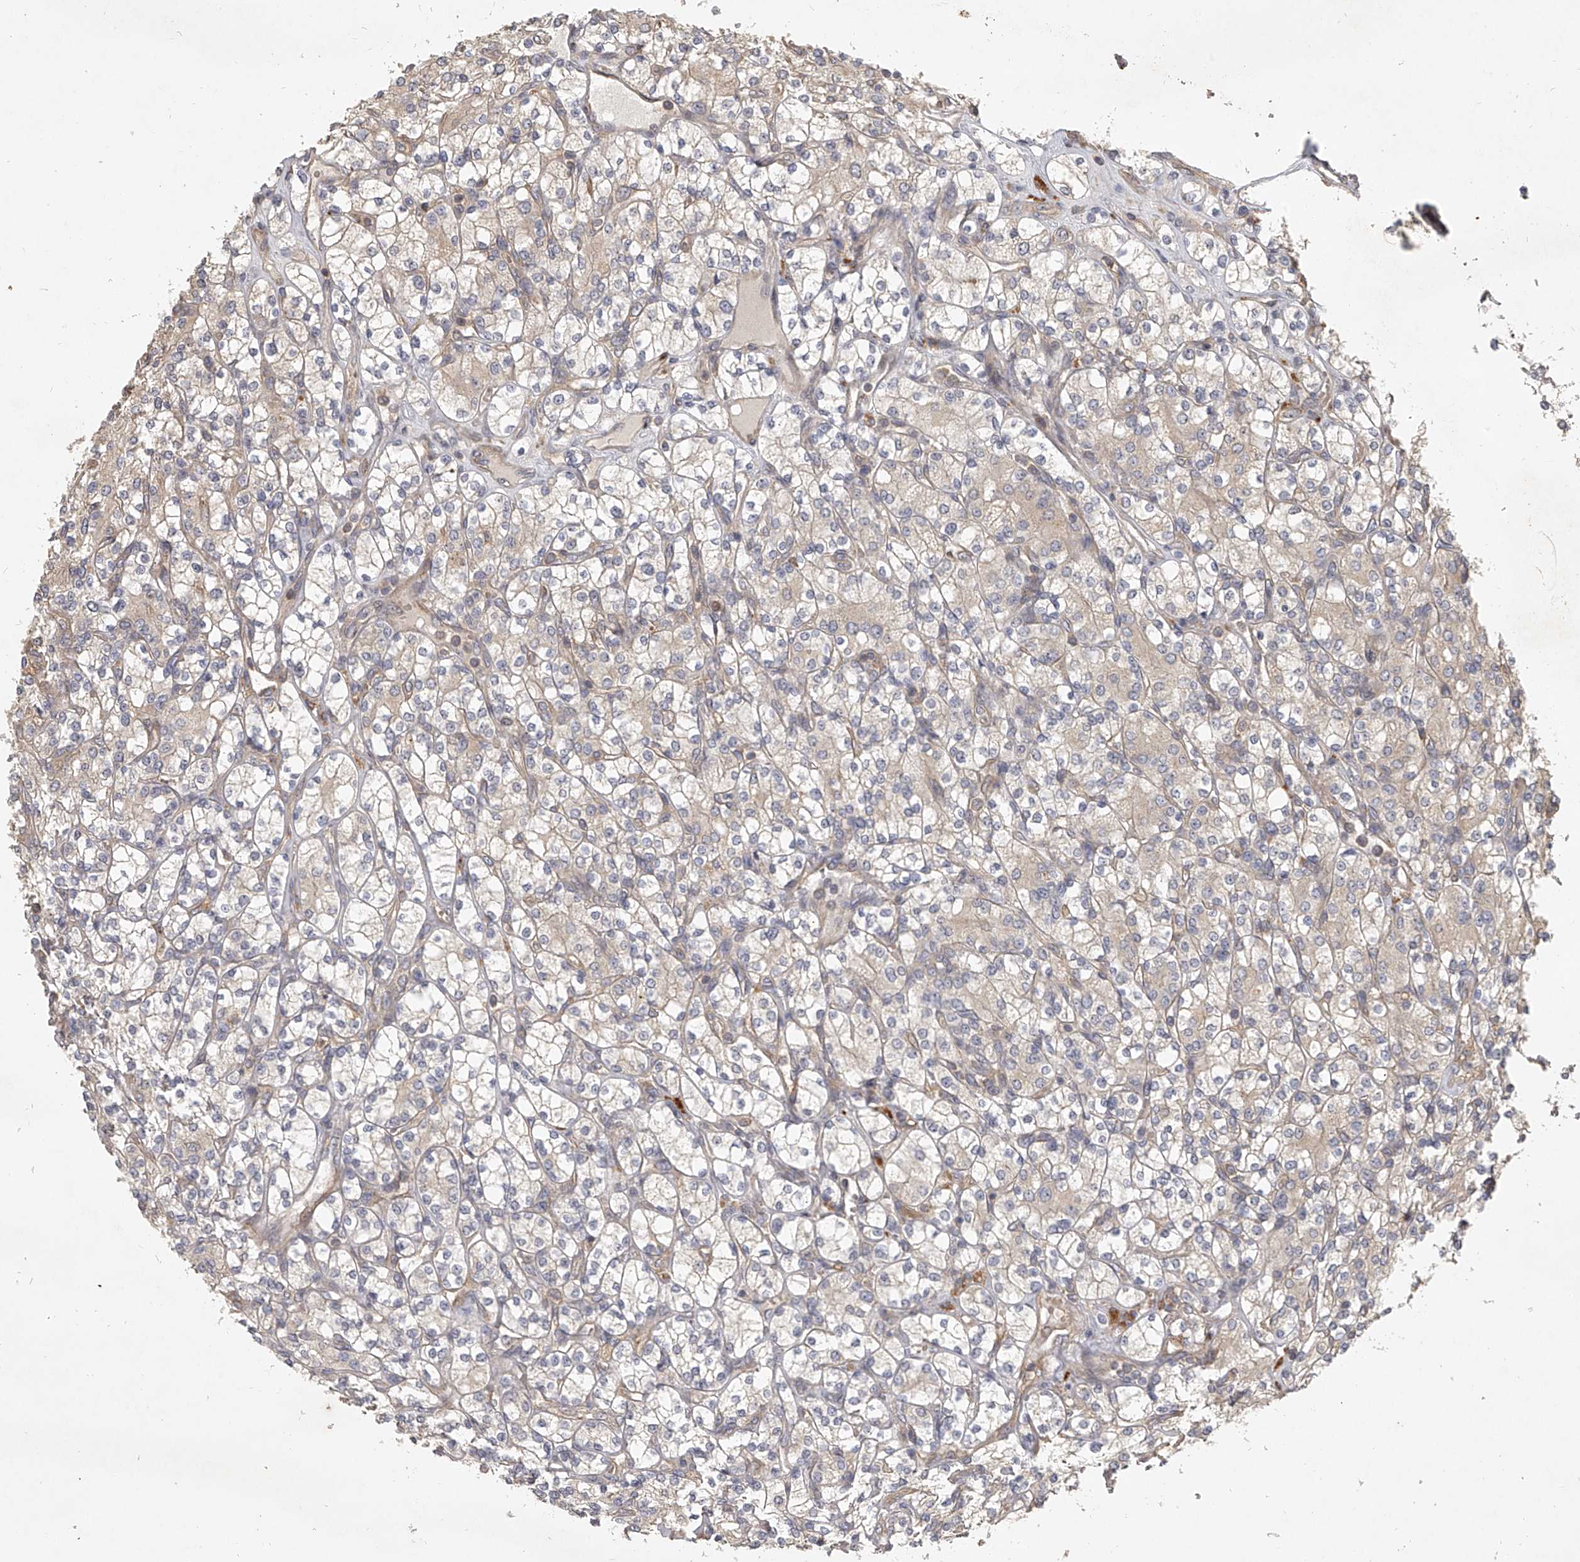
{"staining": {"intensity": "weak", "quantity": "25%-75%", "location": "cytoplasmic/membranous"}, "tissue": "renal cancer", "cell_type": "Tumor cells", "image_type": "cancer", "snomed": [{"axis": "morphology", "description": "Adenocarcinoma, NOS"}, {"axis": "topography", "description": "Kidney"}], "caption": "There is low levels of weak cytoplasmic/membranous positivity in tumor cells of renal cancer (adenocarcinoma), as demonstrated by immunohistochemical staining (brown color).", "gene": "DOCK9", "patient": {"sex": "male", "age": 77}}